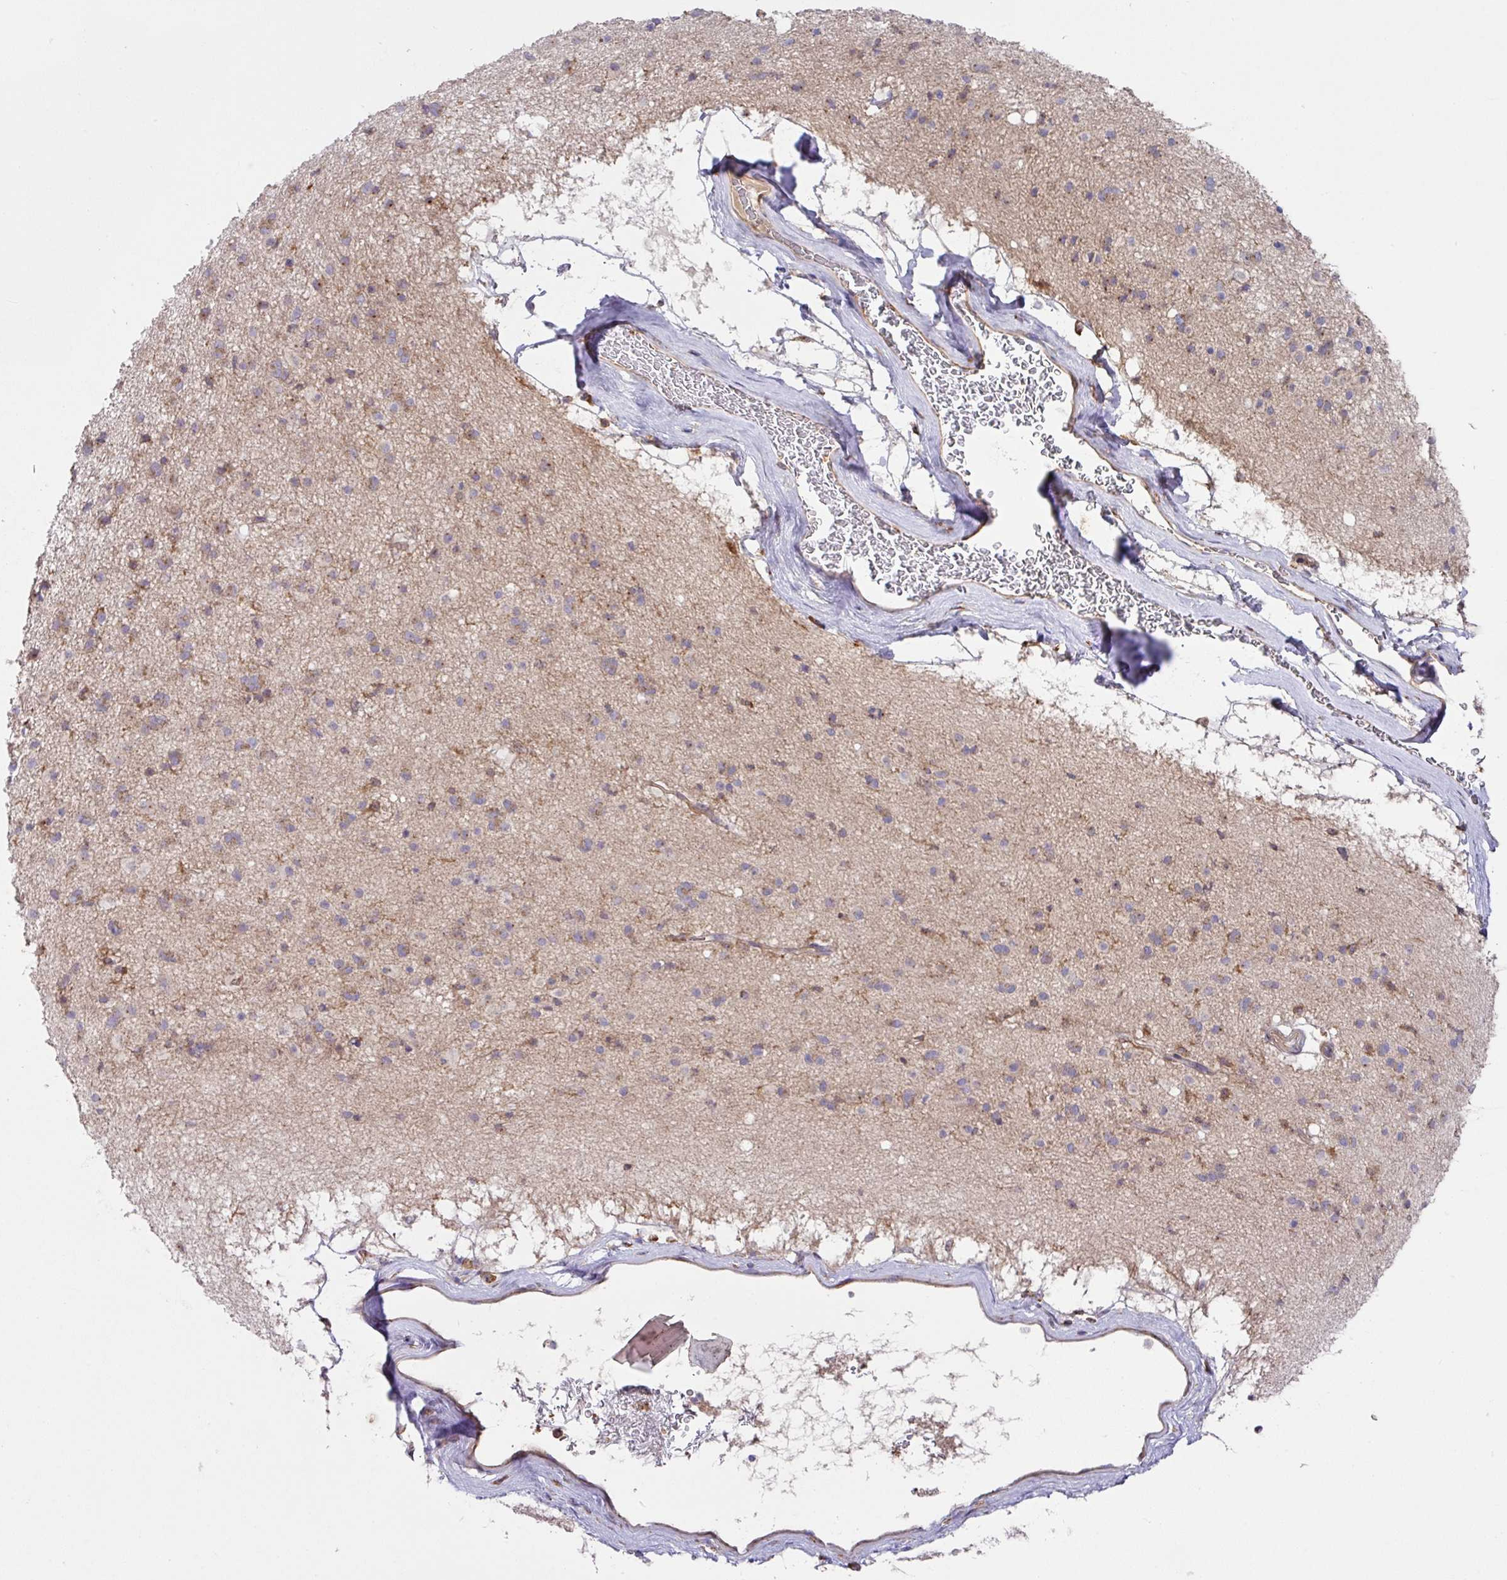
{"staining": {"intensity": "weak", "quantity": "25%-75%", "location": "cytoplasmic/membranous"}, "tissue": "caudate", "cell_type": "Glial cells", "image_type": "normal", "snomed": [{"axis": "morphology", "description": "Normal tissue, NOS"}, {"axis": "topography", "description": "Lateral ventricle wall"}], "caption": "An IHC photomicrograph of benign tissue is shown. Protein staining in brown highlights weak cytoplasmic/membranous positivity in caudate within glial cells.", "gene": "RIC1", "patient": {"sex": "male", "age": 58}}